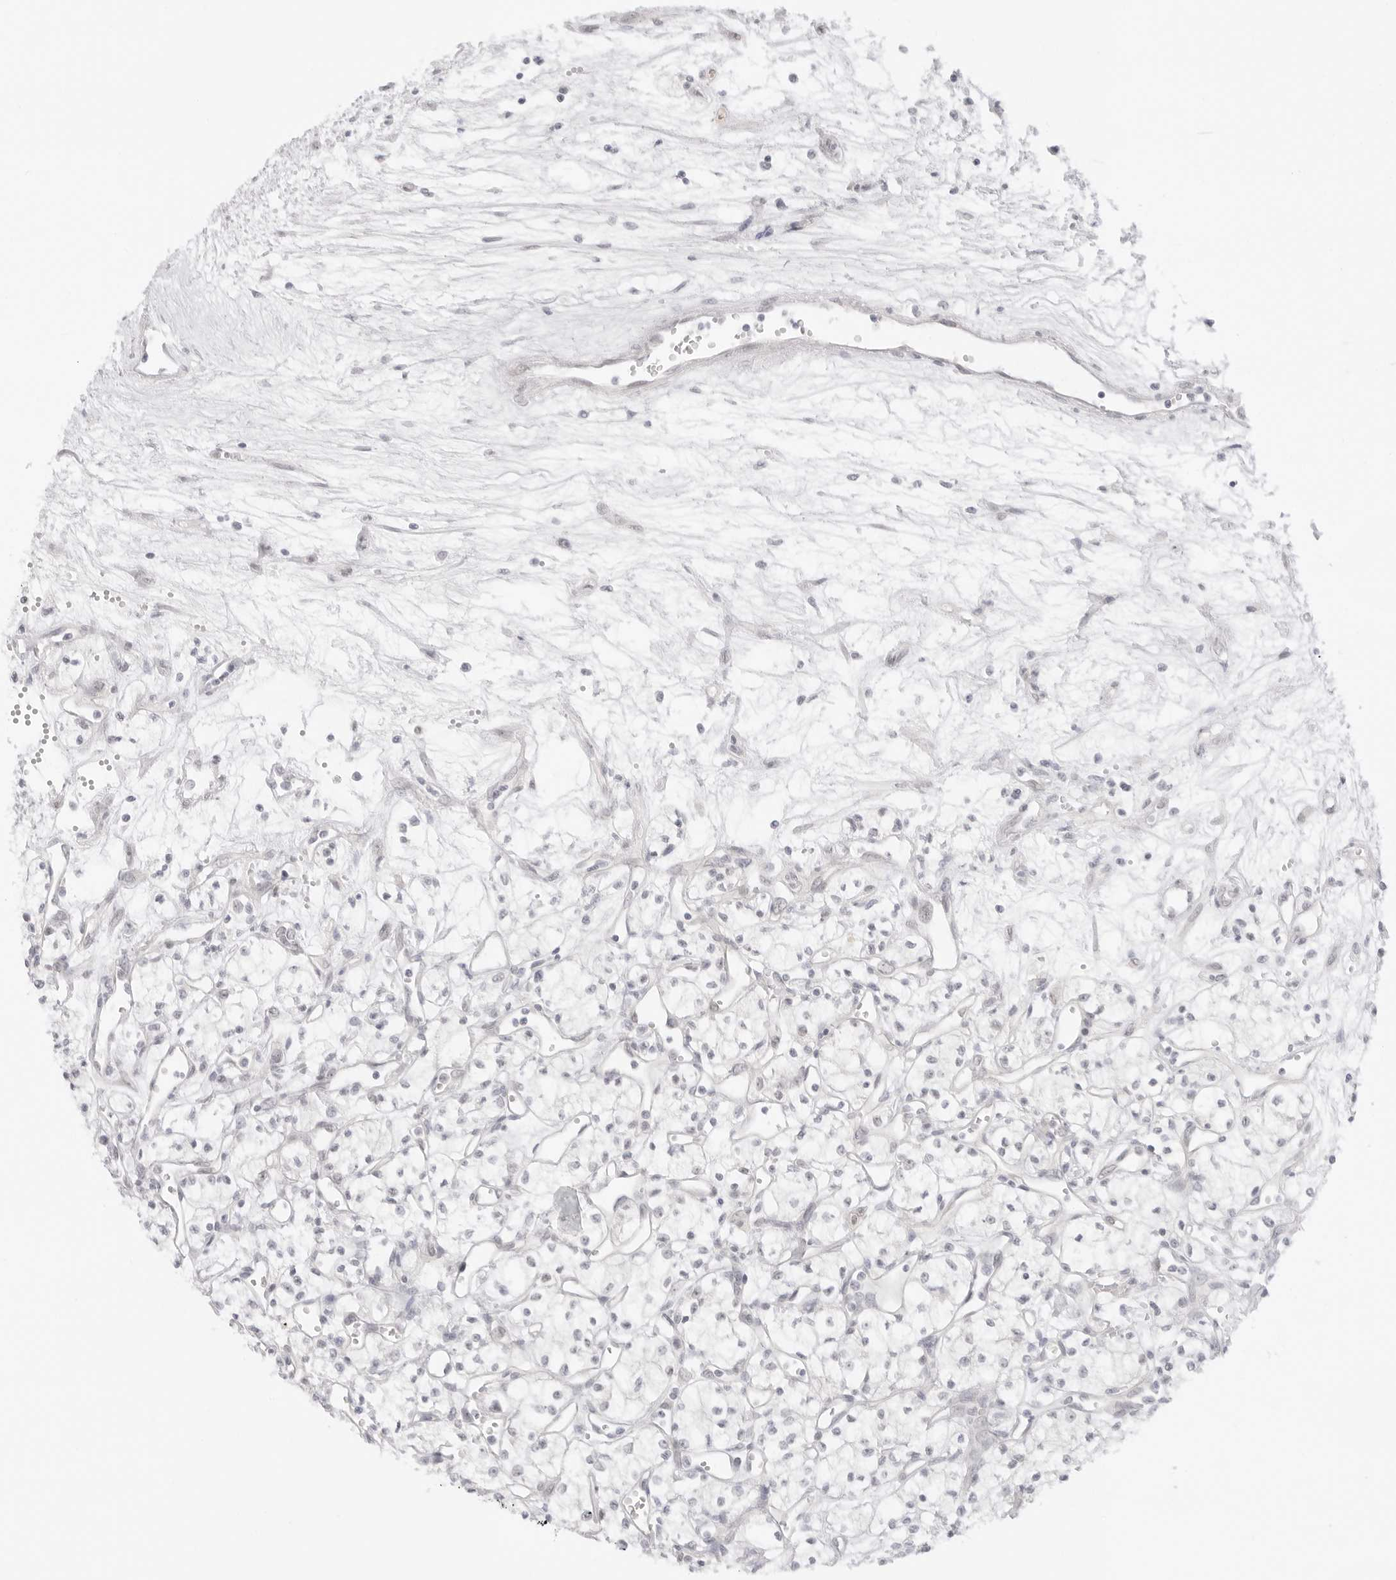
{"staining": {"intensity": "negative", "quantity": "none", "location": "none"}, "tissue": "renal cancer", "cell_type": "Tumor cells", "image_type": "cancer", "snomed": [{"axis": "morphology", "description": "Adenocarcinoma, NOS"}, {"axis": "topography", "description": "Kidney"}], "caption": "Immunohistochemistry (IHC) of human adenocarcinoma (renal) demonstrates no staining in tumor cells.", "gene": "MED18", "patient": {"sex": "male", "age": 59}}